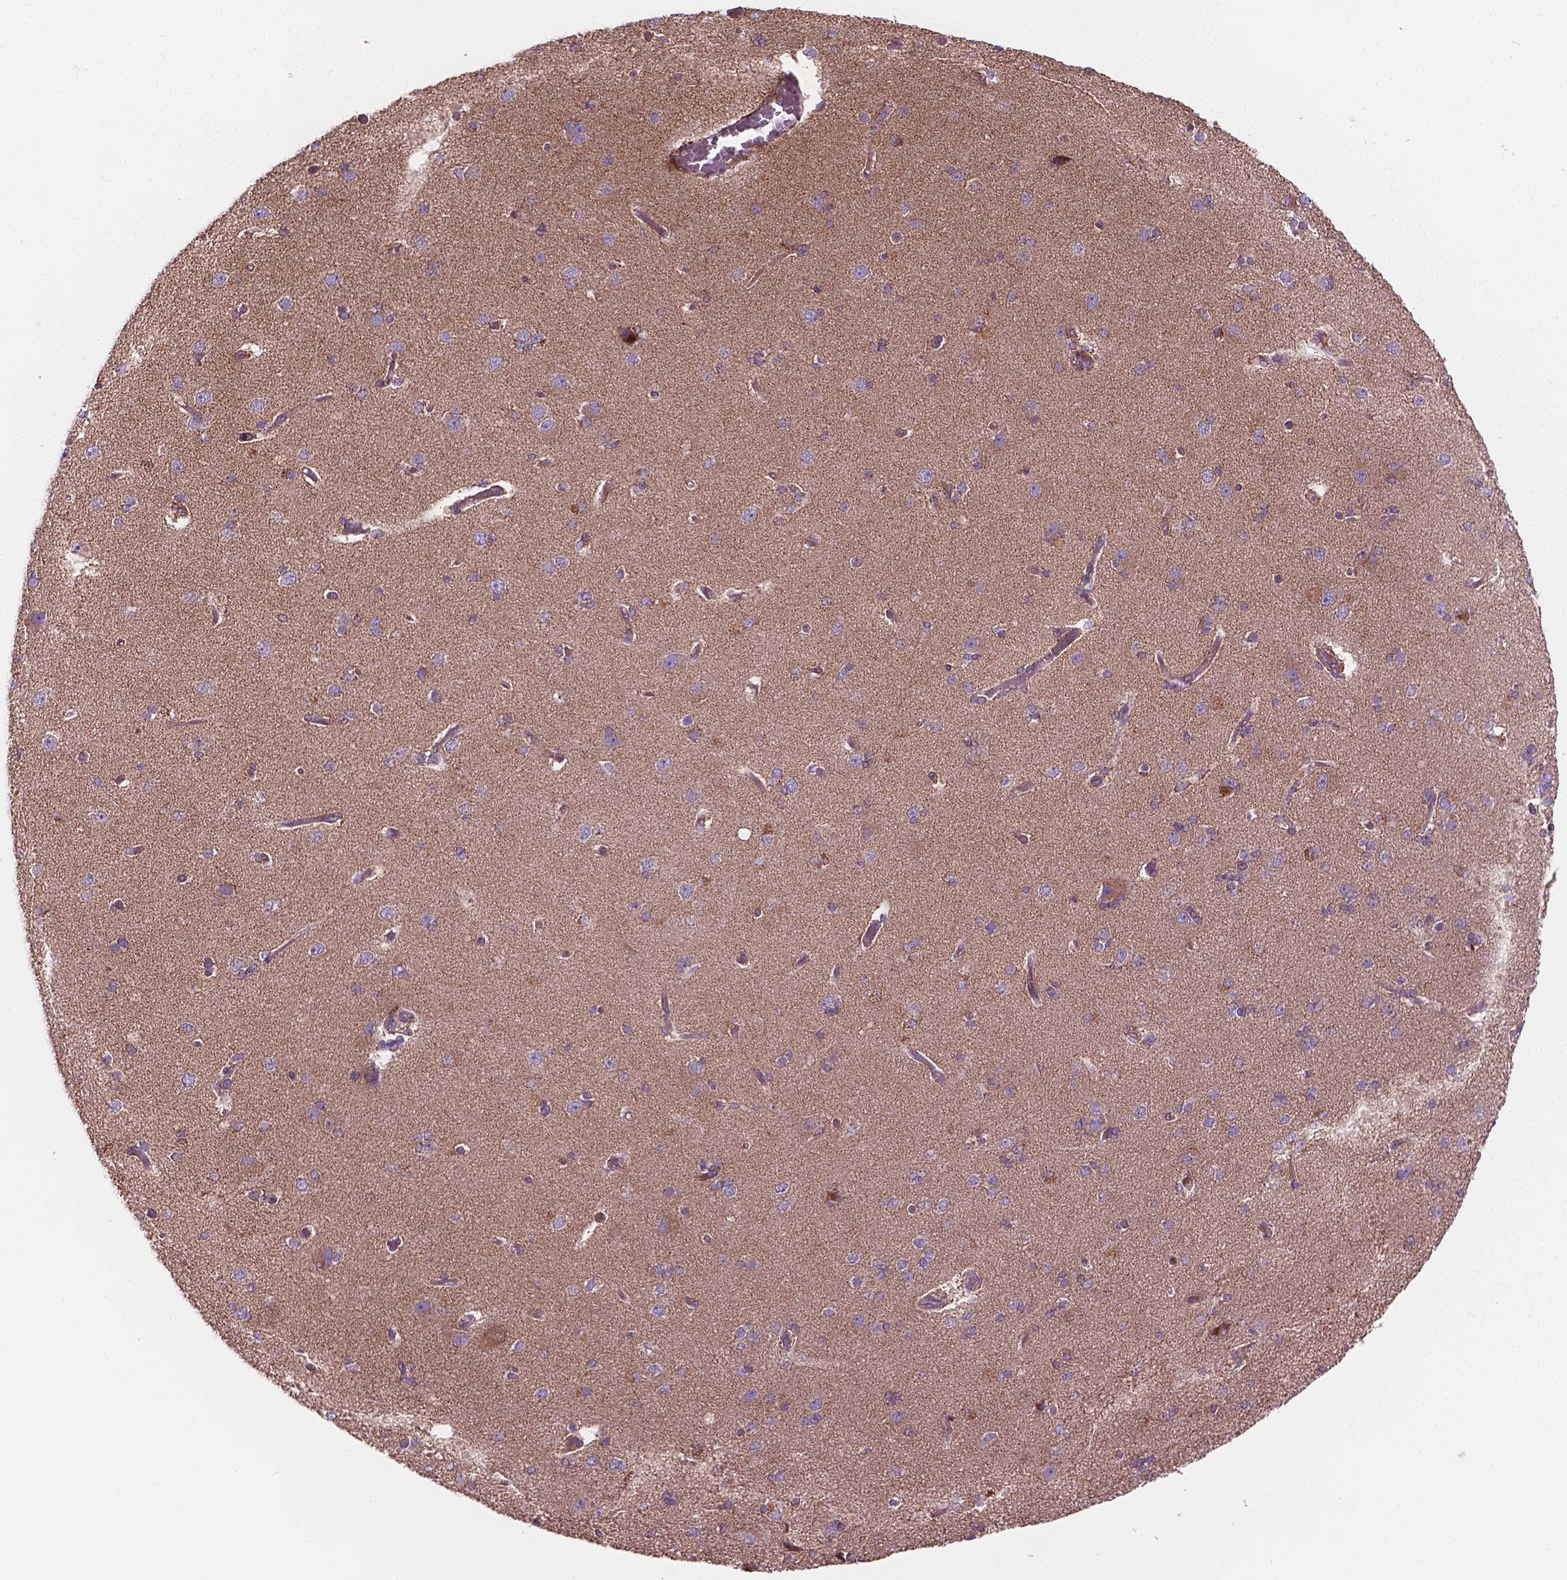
{"staining": {"intensity": "moderate", "quantity": ">75%", "location": "cytoplasmic/membranous"}, "tissue": "cerebral cortex", "cell_type": "Endothelial cells", "image_type": "normal", "snomed": [{"axis": "morphology", "description": "Normal tissue, NOS"}, {"axis": "morphology", "description": "Glioma, malignant, High grade"}, {"axis": "topography", "description": "Cerebral cortex"}], "caption": "Immunohistochemical staining of unremarkable human cerebral cortex reveals moderate cytoplasmic/membranous protein staining in about >75% of endothelial cells. The staining was performed using DAB, with brown indicating positive protein expression. Nuclei are stained blue with hematoxylin.", "gene": "PIBF1", "patient": {"sex": "male", "age": 71}}